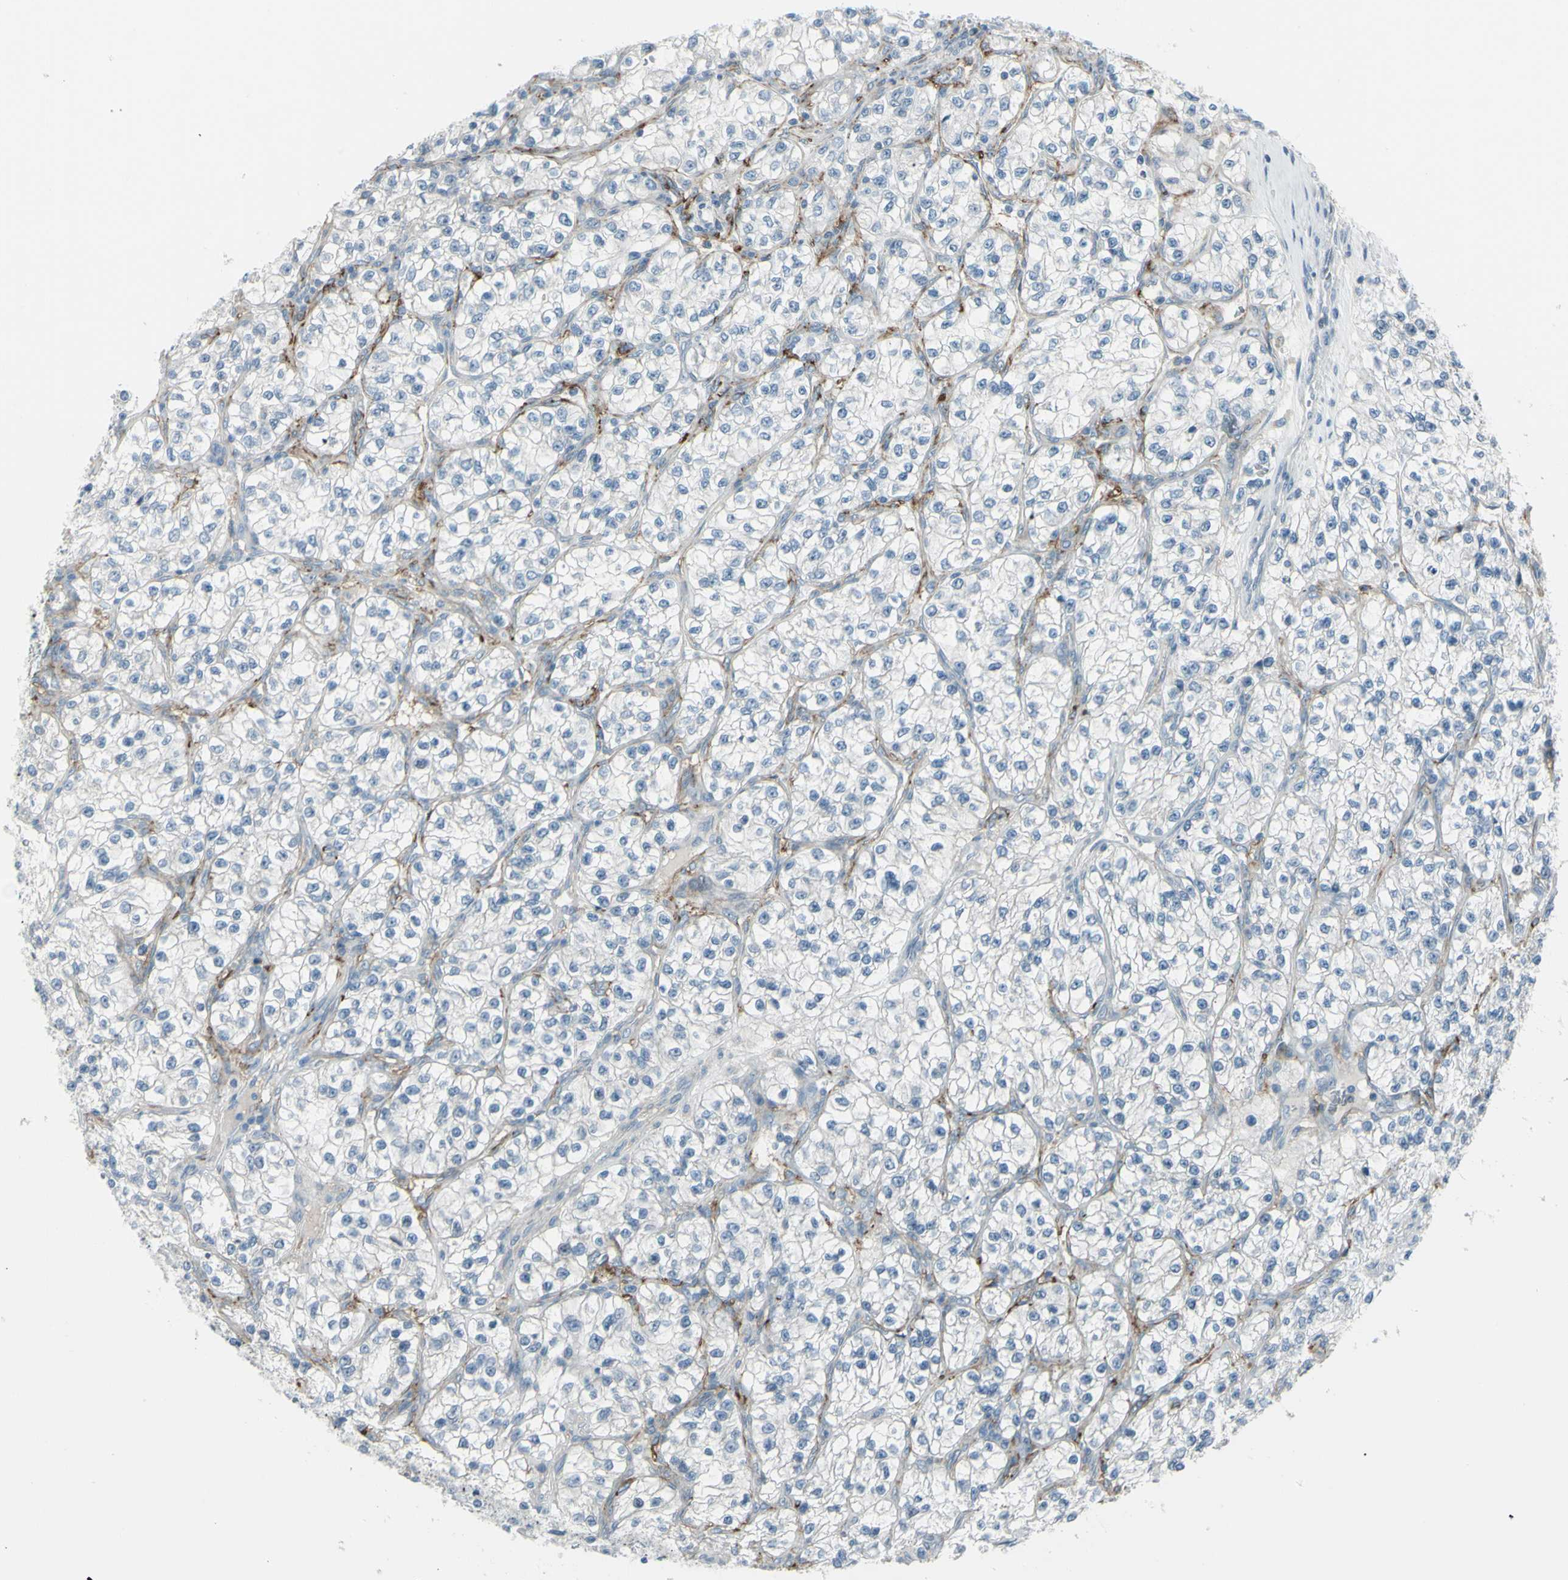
{"staining": {"intensity": "negative", "quantity": "none", "location": "none"}, "tissue": "renal cancer", "cell_type": "Tumor cells", "image_type": "cancer", "snomed": [{"axis": "morphology", "description": "Adenocarcinoma, NOS"}, {"axis": "topography", "description": "Kidney"}], "caption": "This is a micrograph of IHC staining of renal cancer, which shows no staining in tumor cells.", "gene": "GPR34", "patient": {"sex": "female", "age": 57}}